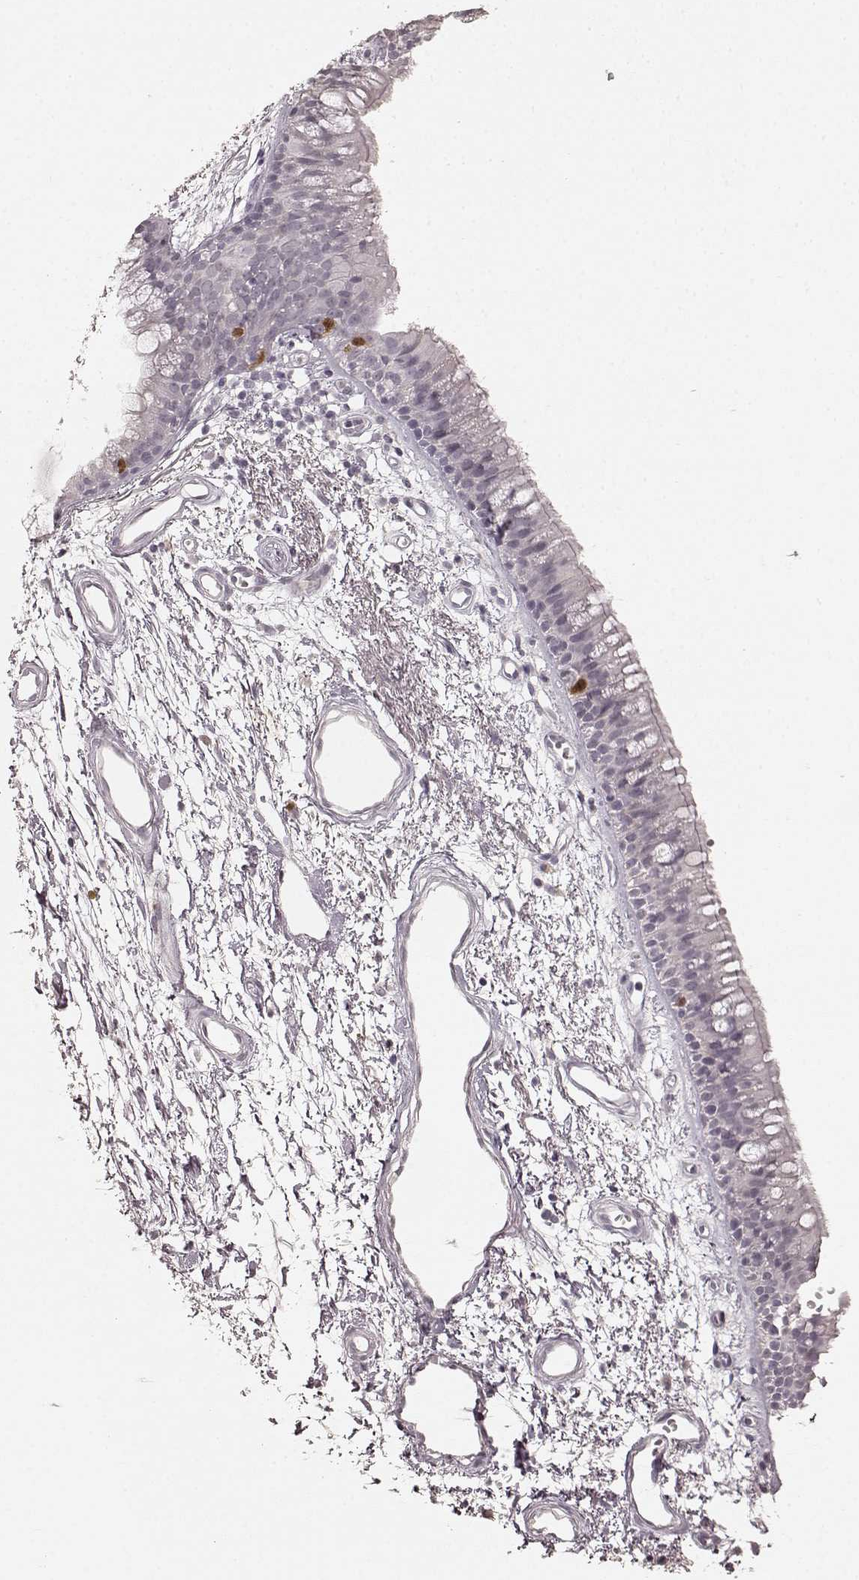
{"staining": {"intensity": "moderate", "quantity": "<25%", "location": "nuclear"}, "tissue": "bronchus", "cell_type": "Respiratory epithelial cells", "image_type": "normal", "snomed": [{"axis": "morphology", "description": "Normal tissue, NOS"}, {"axis": "morphology", "description": "Squamous cell carcinoma, NOS"}, {"axis": "topography", "description": "Cartilage tissue"}, {"axis": "topography", "description": "Bronchus"}, {"axis": "topography", "description": "Lung"}], "caption": "This is a photomicrograph of immunohistochemistry staining of unremarkable bronchus, which shows moderate positivity in the nuclear of respiratory epithelial cells.", "gene": "CCNA2", "patient": {"sex": "male", "age": 66}}